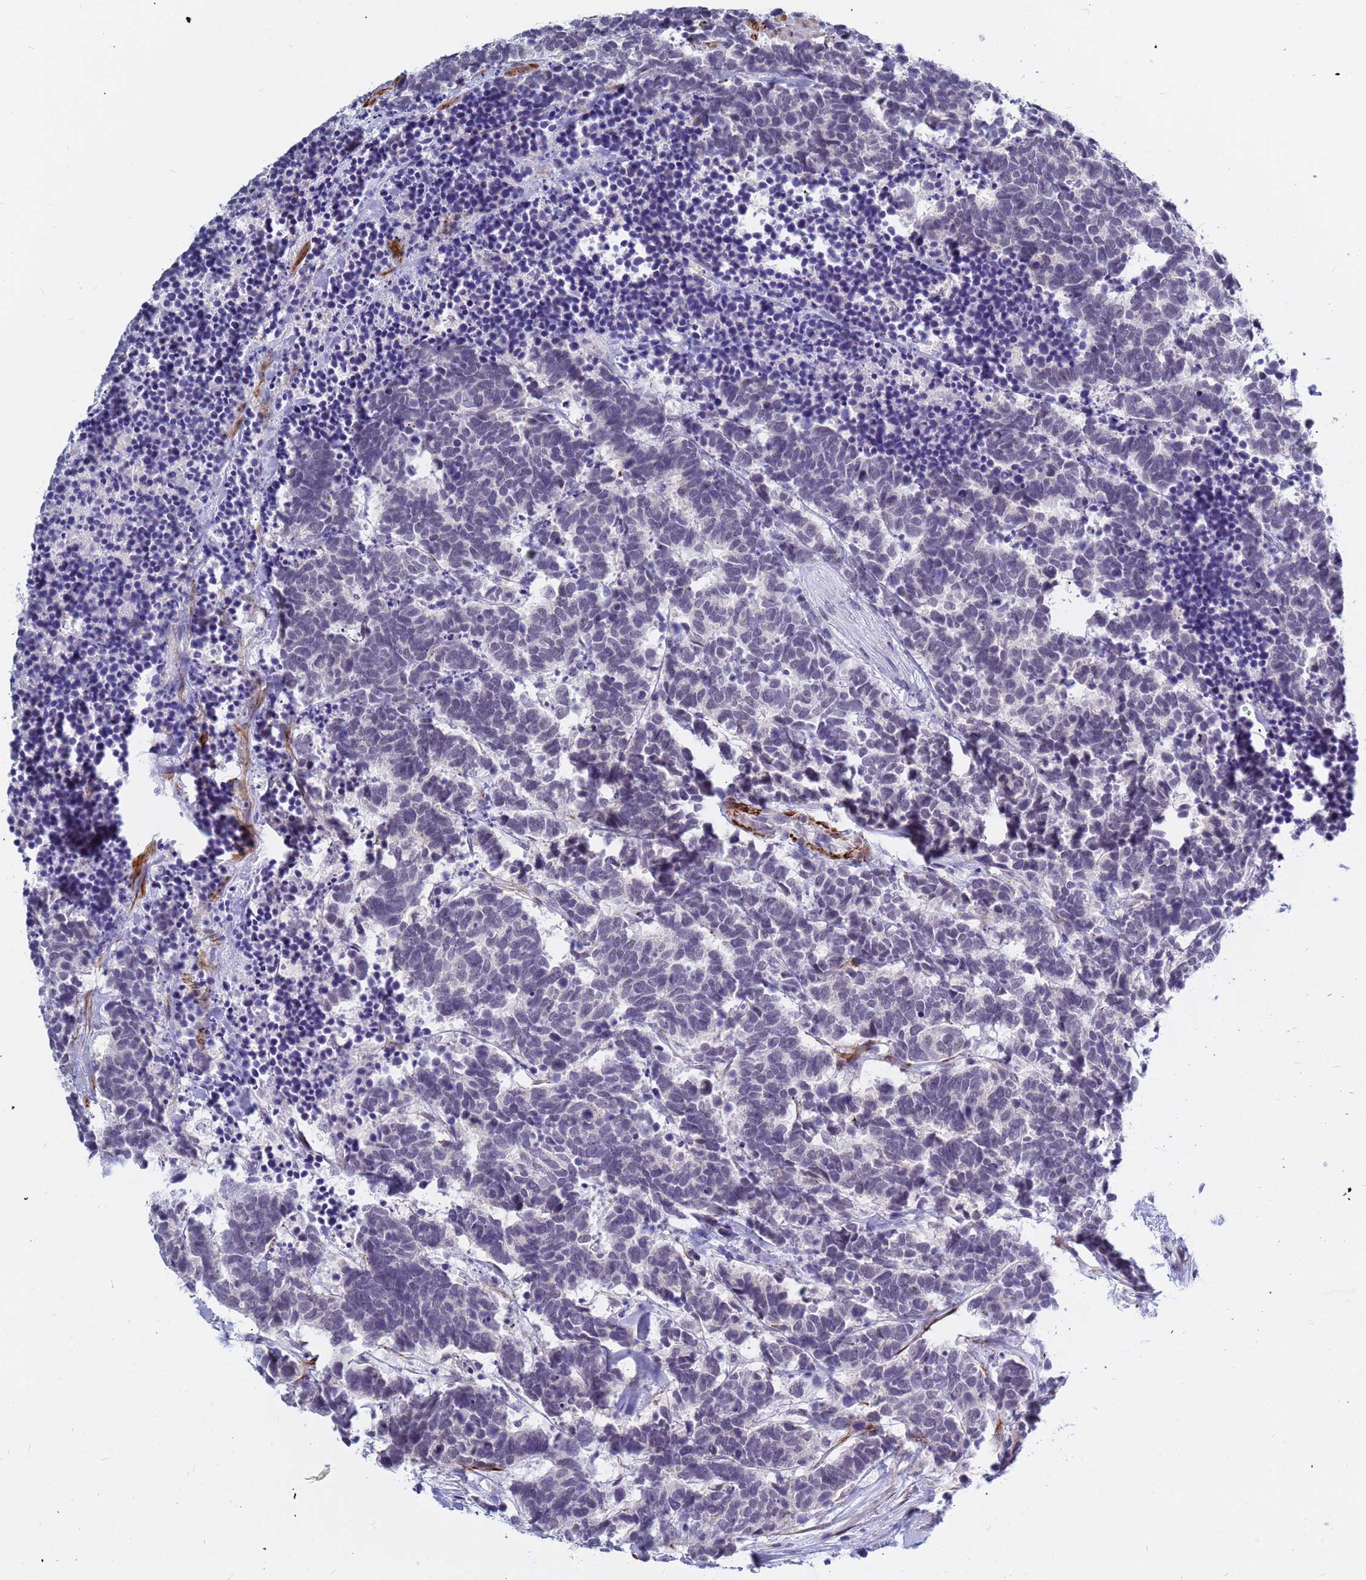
{"staining": {"intensity": "negative", "quantity": "none", "location": "none"}, "tissue": "carcinoid", "cell_type": "Tumor cells", "image_type": "cancer", "snomed": [{"axis": "morphology", "description": "Carcinoma, NOS"}, {"axis": "morphology", "description": "Carcinoid, malignant, NOS"}, {"axis": "topography", "description": "Urinary bladder"}], "caption": "Image shows no protein expression in tumor cells of carcinoid (malignant) tissue.", "gene": "CXorf65", "patient": {"sex": "male", "age": 57}}